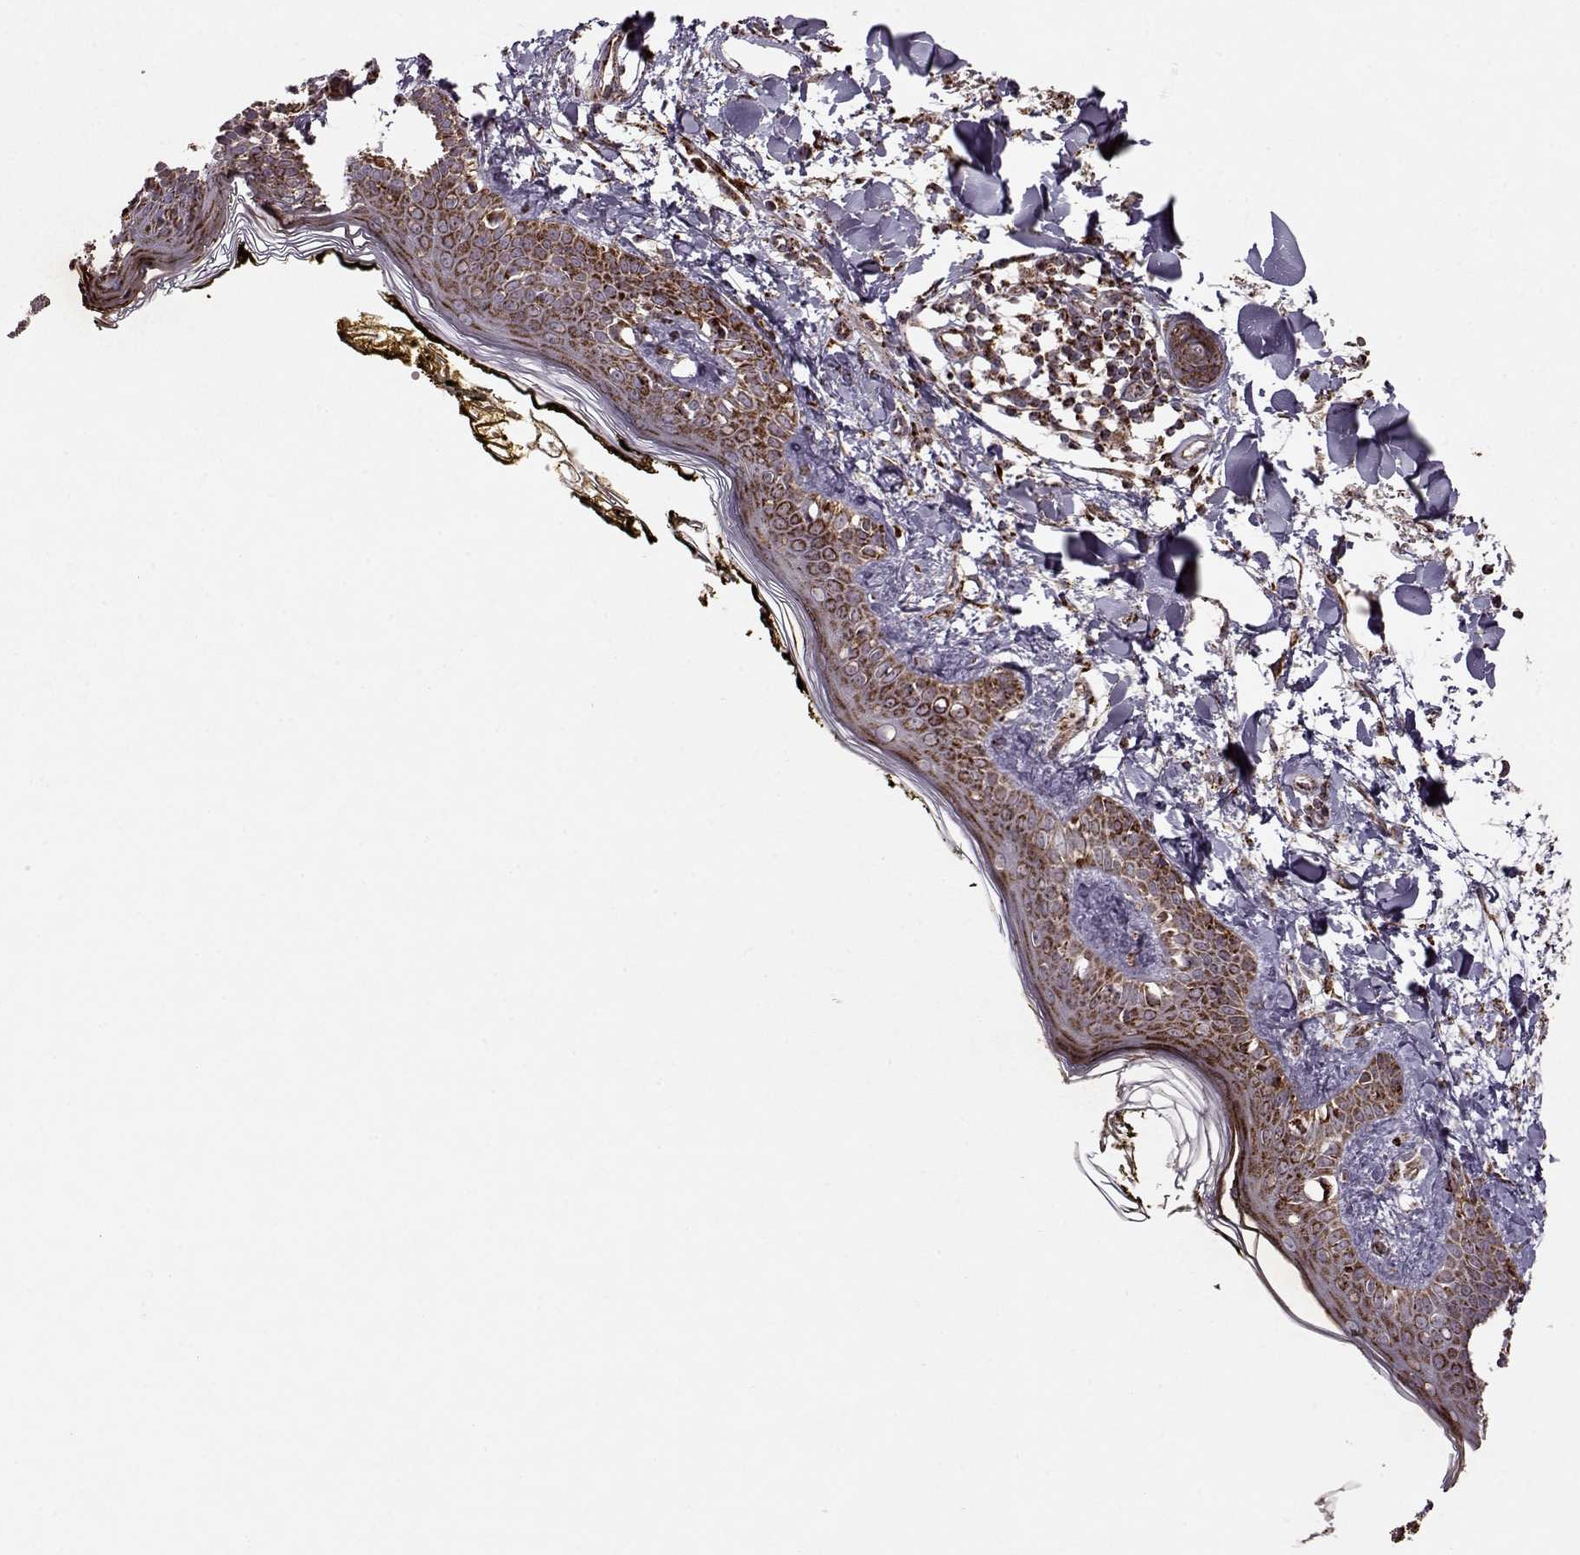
{"staining": {"intensity": "moderate", "quantity": ">75%", "location": "cytoplasmic/membranous"}, "tissue": "skin", "cell_type": "Fibroblasts", "image_type": "normal", "snomed": [{"axis": "morphology", "description": "Normal tissue, NOS"}, {"axis": "topography", "description": "Skin"}], "caption": "Immunohistochemistry (IHC) of normal human skin demonstrates medium levels of moderate cytoplasmic/membranous positivity in about >75% of fibroblasts.", "gene": "CMTM3", "patient": {"sex": "male", "age": 76}}